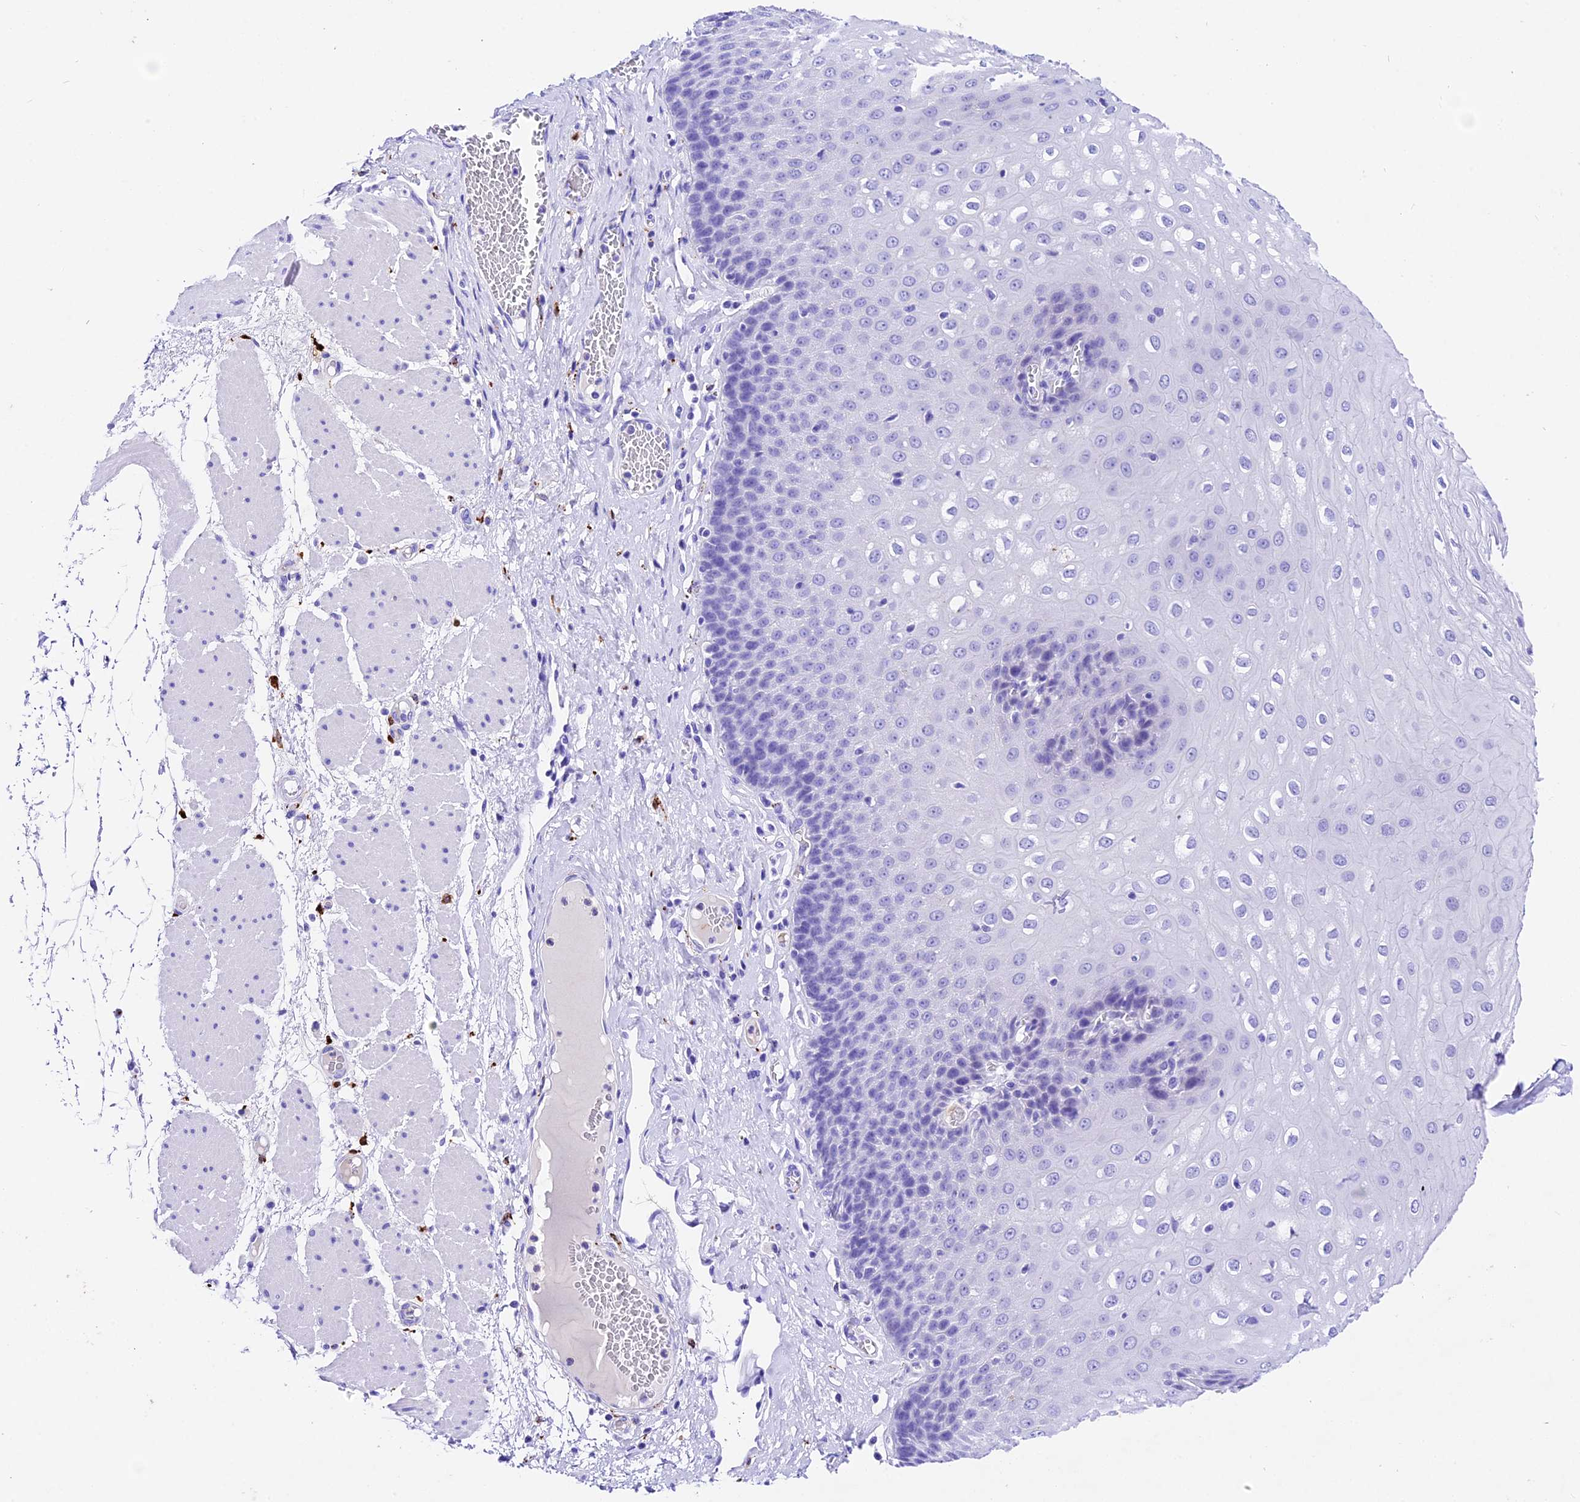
{"staining": {"intensity": "negative", "quantity": "none", "location": "none"}, "tissue": "esophagus", "cell_type": "Squamous epithelial cells", "image_type": "normal", "snomed": [{"axis": "morphology", "description": "Normal tissue, NOS"}, {"axis": "topography", "description": "Esophagus"}], "caption": "Immunohistochemical staining of unremarkable human esophagus demonstrates no significant positivity in squamous epithelial cells. (Stains: DAB immunohistochemistry with hematoxylin counter stain, Microscopy: brightfield microscopy at high magnification).", "gene": "PSG11", "patient": {"sex": "male", "age": 60}}